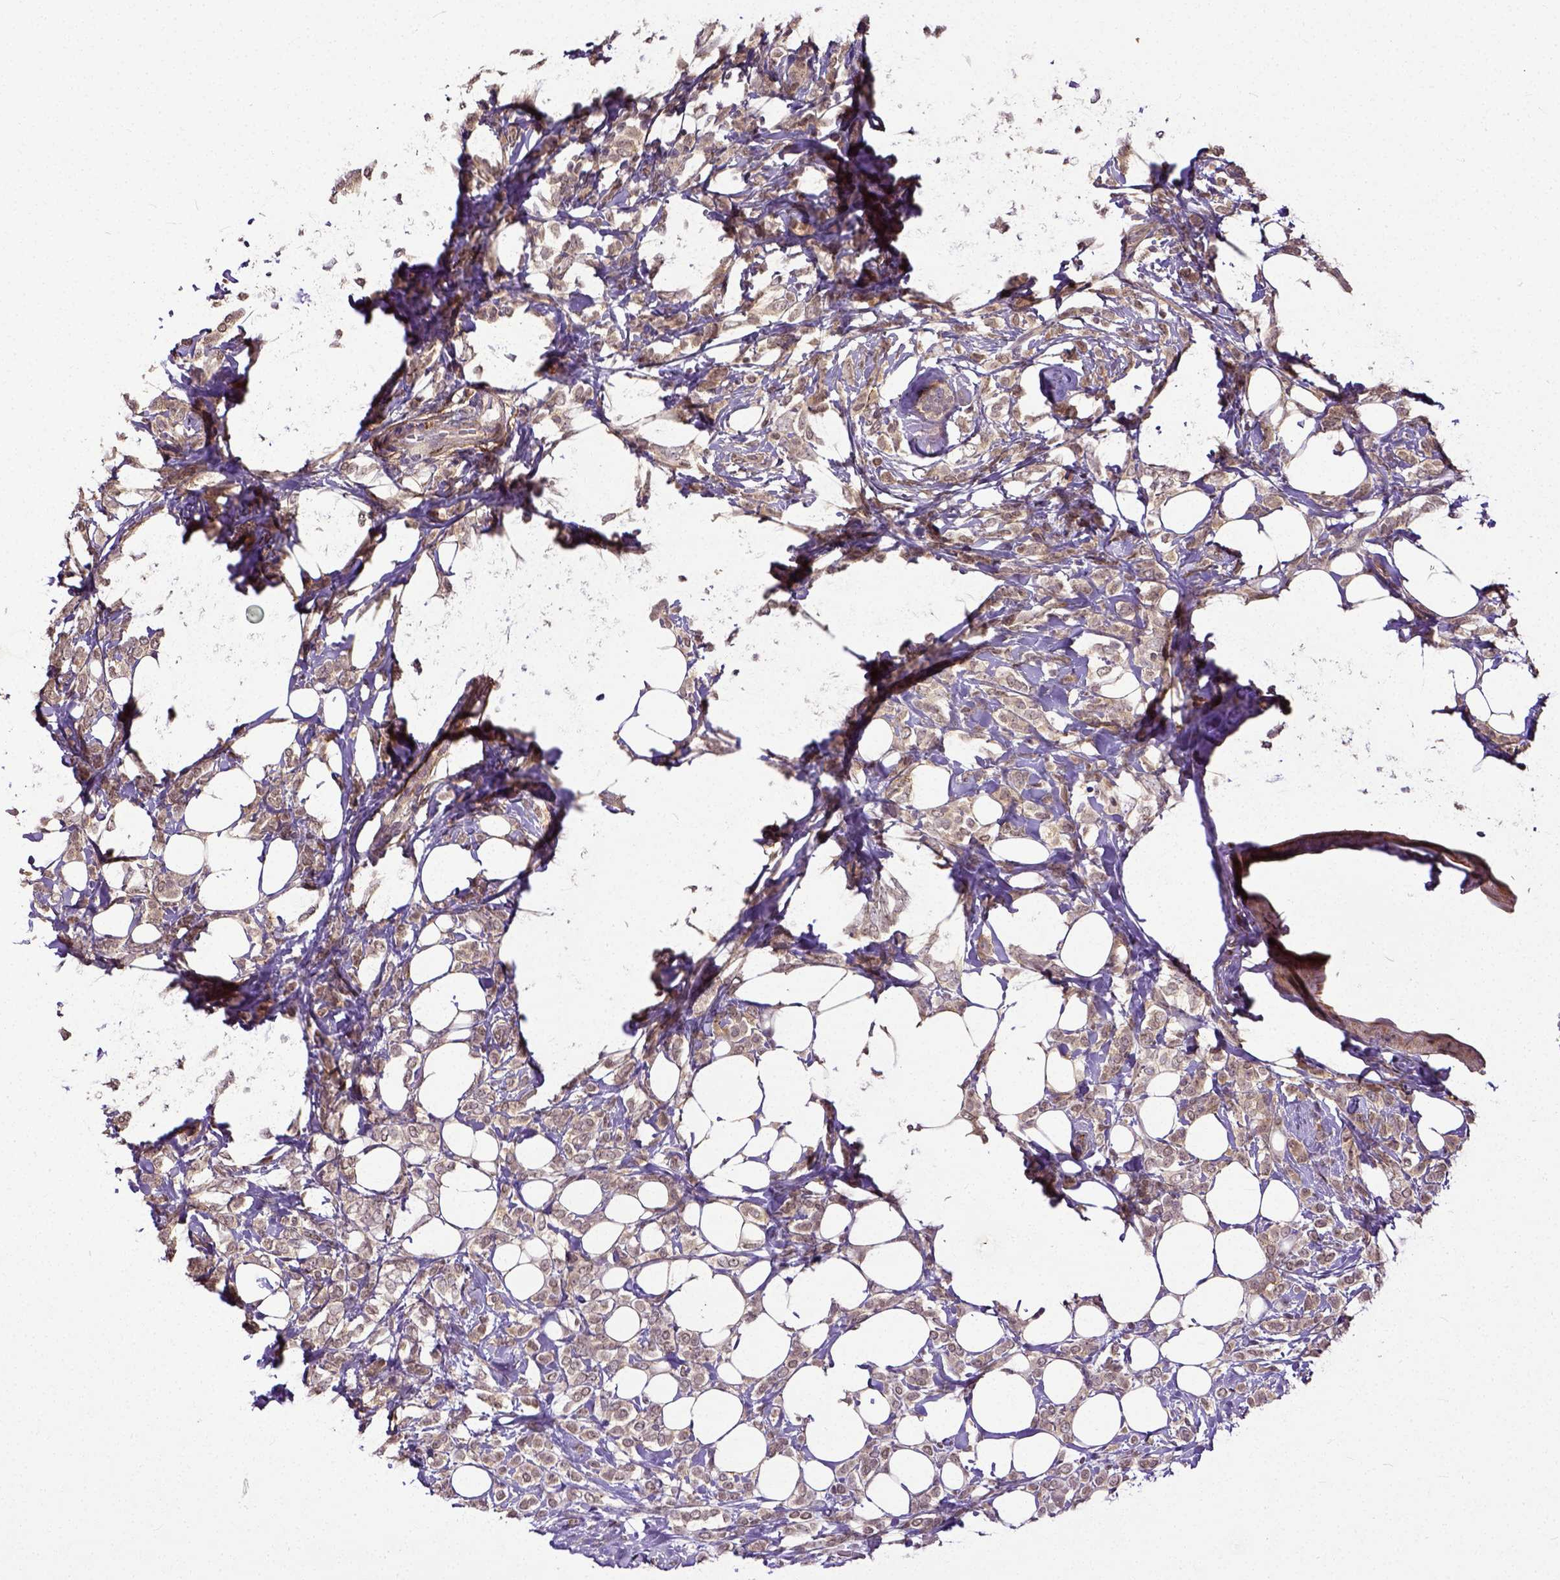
{"staining": {"intensity": "moderate", "quantity": ">75%", "location": "cytoplasmic/membranous"}, "tissue": "breast cancer", "cell_type": "Tumor cells", "image_type": "cancer", "snomed": [{"axis": "morphology", "description": "Lobular carcinoma"}, {"axis": "topography", "description": "Breast"}], "caption": "High-power microscopy captured an immunohistochemistry image of breast cancer (lobular carcinoma), revealing moderate cytoplasmic/membranous expression in about >75% of tumor cells.", "gene": "DICER1", "patient": {"sex": "female", "age": 49}}